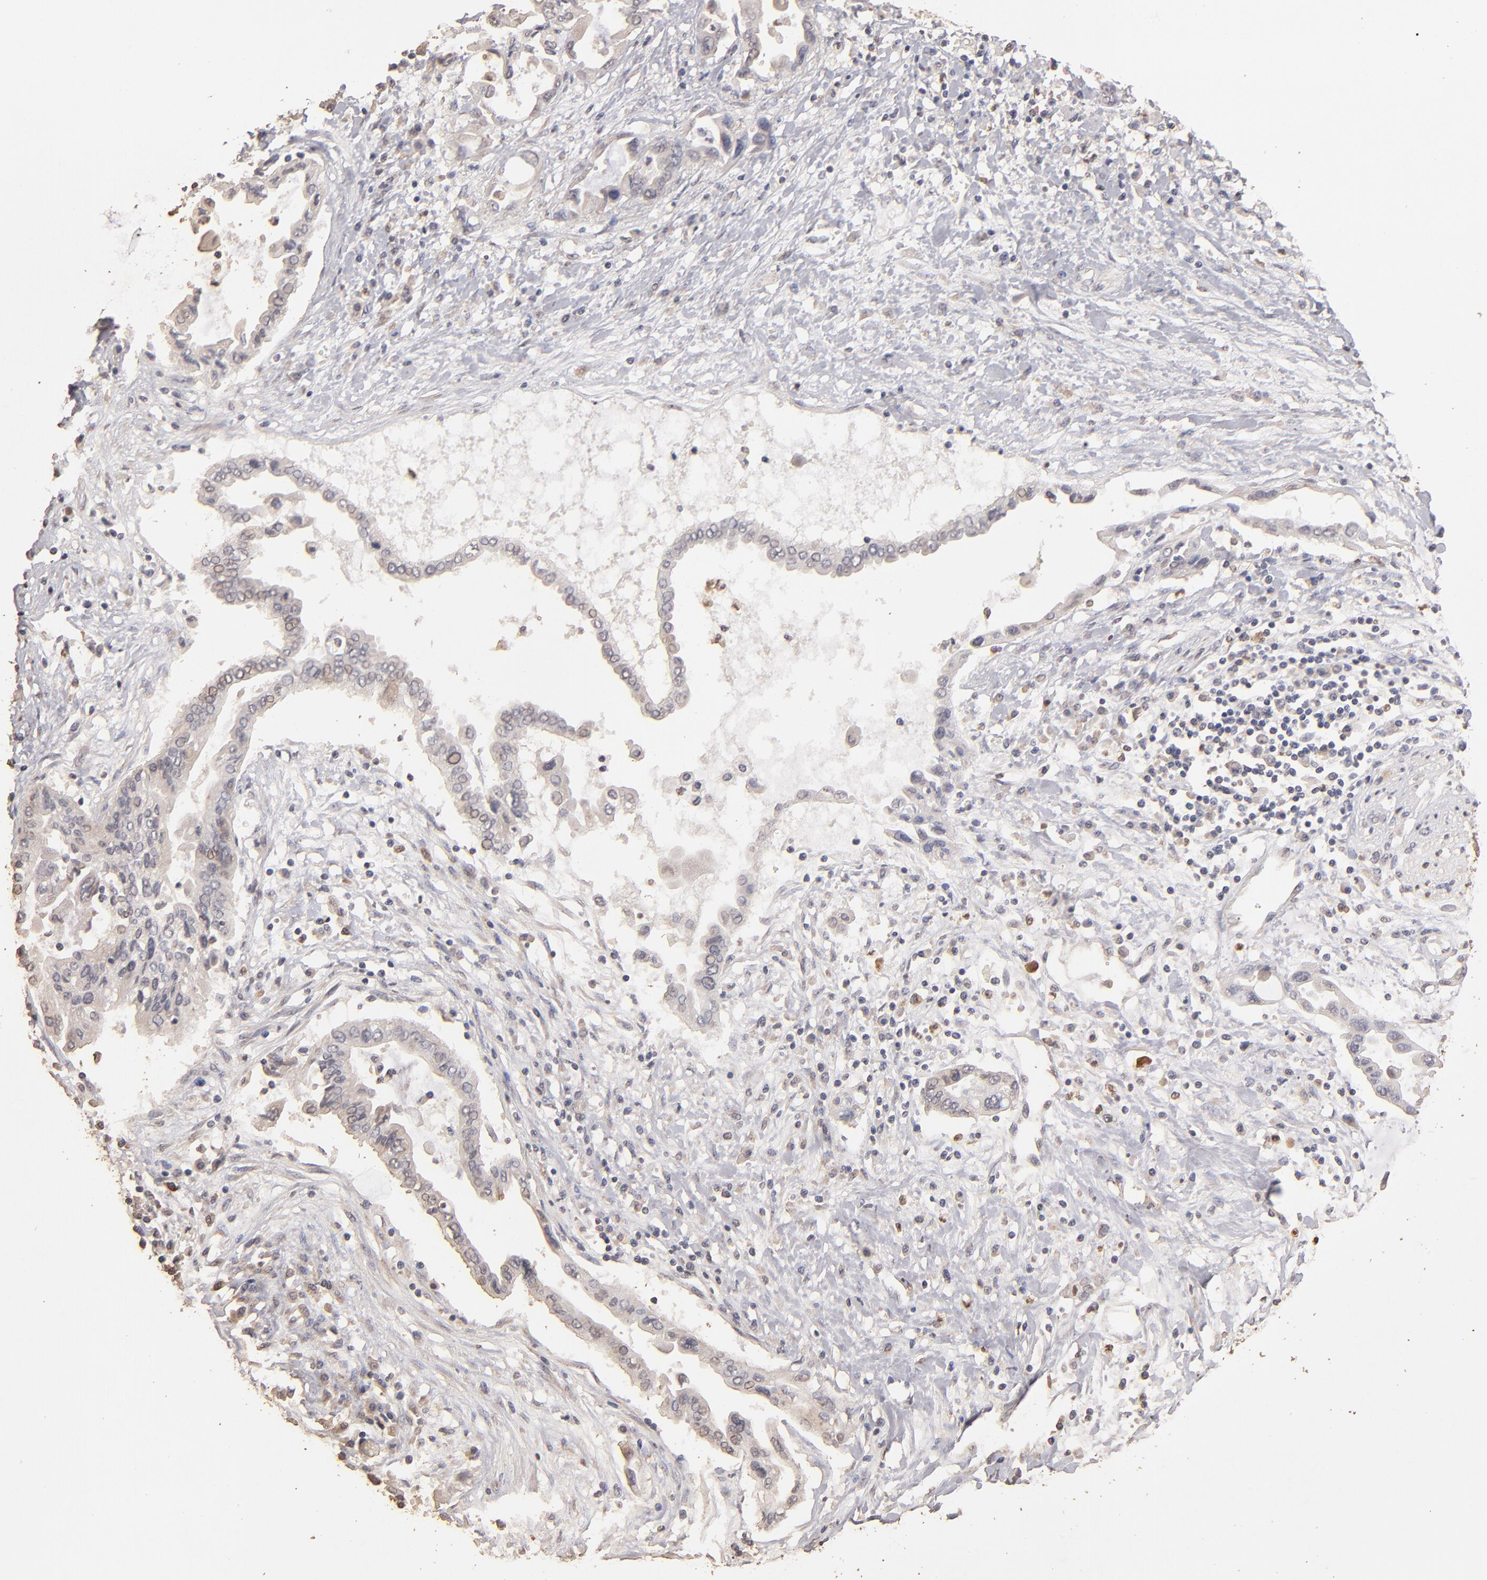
{"staining": {"intensity": "weak", "quantity": "25%-75%", "location": "cytoplasmic/membranous"}, "tissue": "pancreatic cancer", "cell_type": "Tumor cells", "image_type": "cancer", "snomed": [{"axis": "morphology", "description": "Adenocarcinoma, NOS"}, {"axis": "topography", "description": "Pancreas"}], "caption": "High-power microscopy captured an immunohistochemistry (IHC) micrograph of pancreatic adenocarcinoma, revealing weak cytoplasmic/membranous staining in about 25%-75% of tumor cells.", "gene": "OPHN1", "patient": {"sex": "female", "age": 57}}